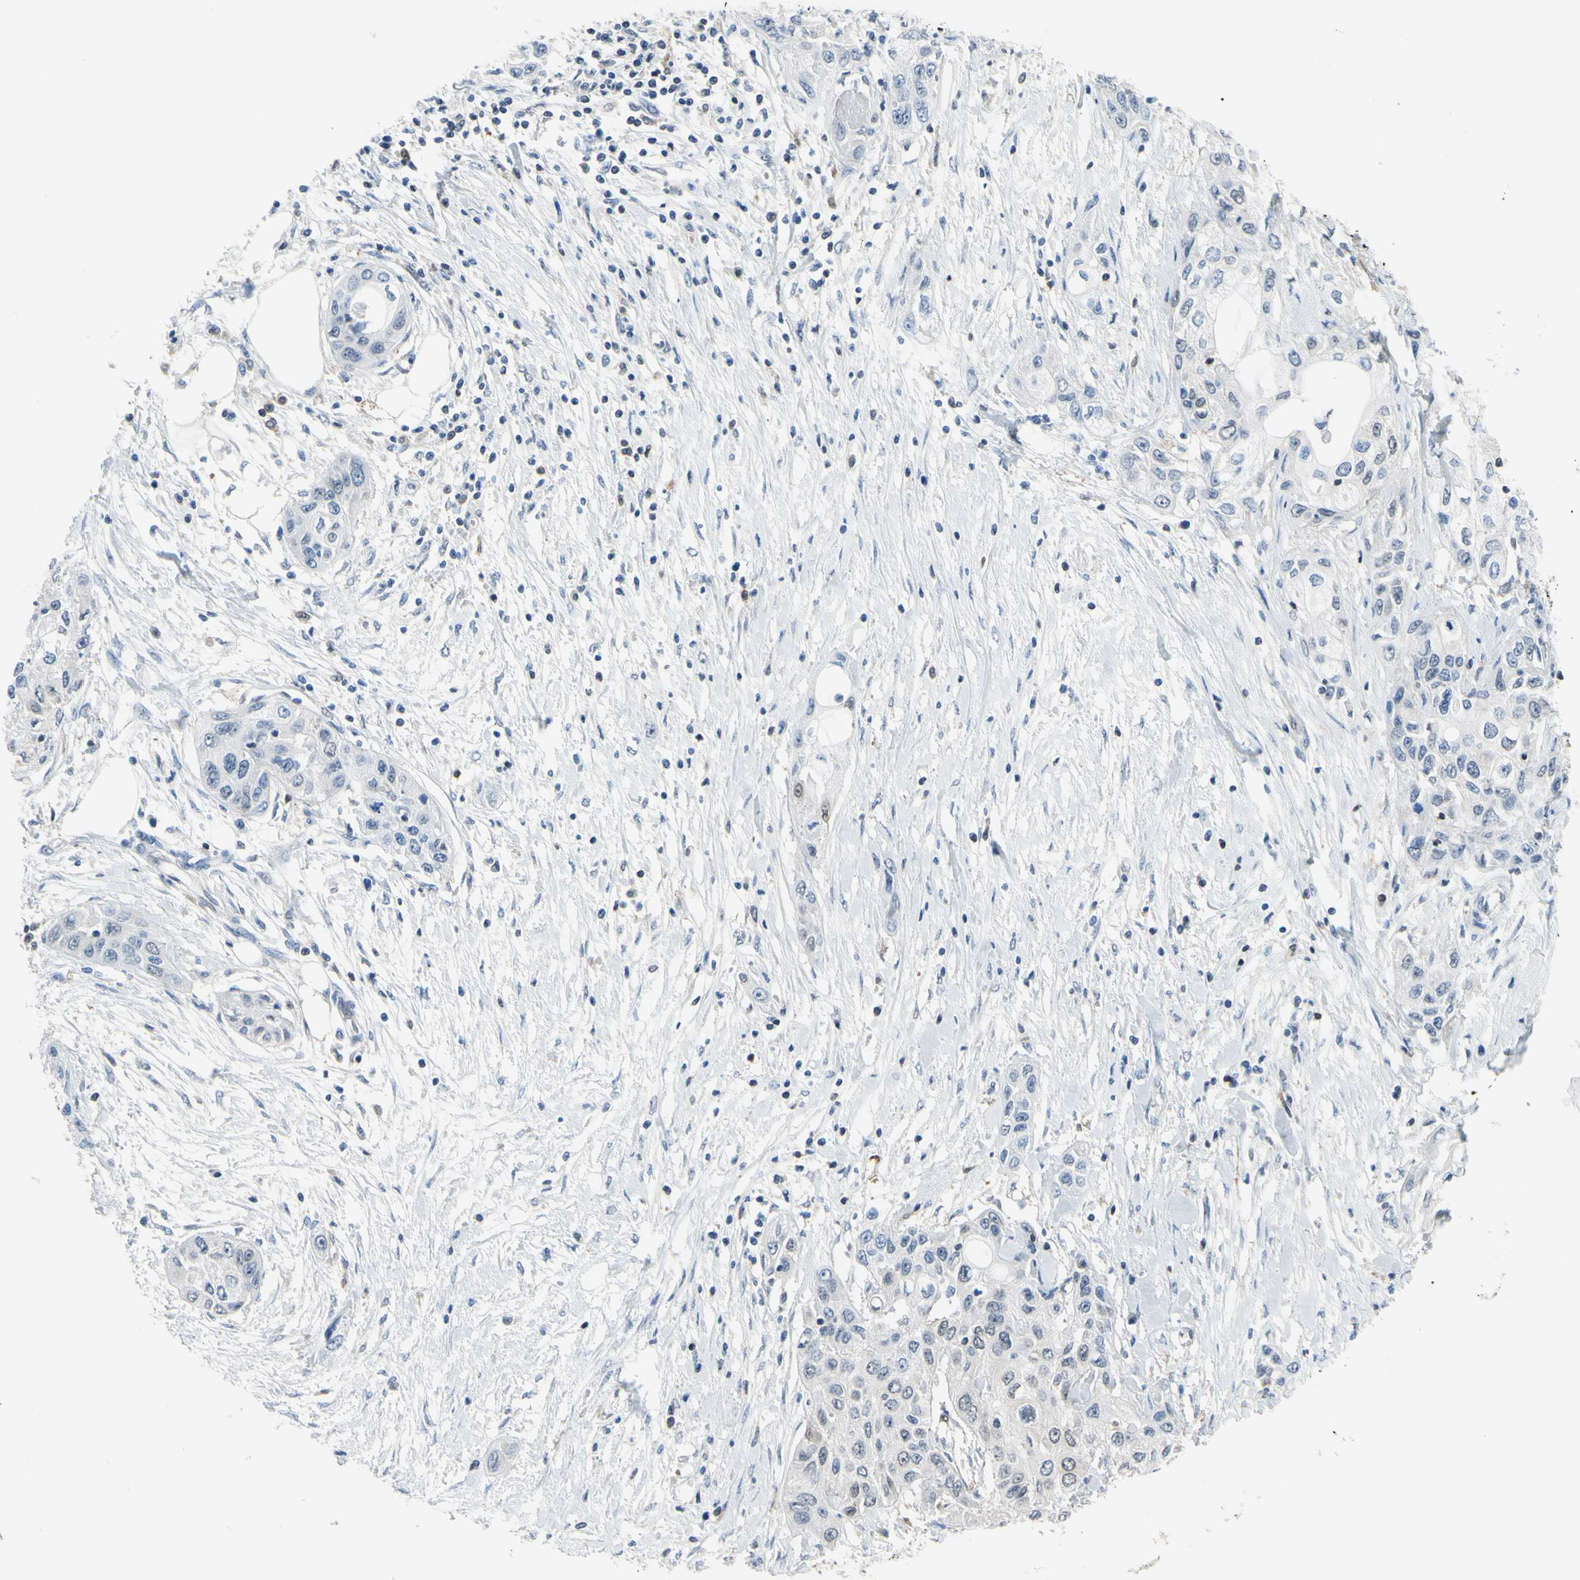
{"staining": {"intensity": "negative", "quantity": "none", "location": "none"}, "tissue": "pancreatic cancer", "cell_type": "Tumor cells", "image_type": "cancer", "snomed": [{"axis": "morphology", "description": "Adenocarcinoma, NOS"}, {"axis": "topography", "description": "Pancreas"}], "caption": "This photomicrograph is of pancreatic adenocarcinoma stained with IHC to label a protein in brown with the nuclei are counter-stained blue. There is no staining in tumor cells.", "gene": "UPK3B", "patient": {"sex": "female", "age": 70}}